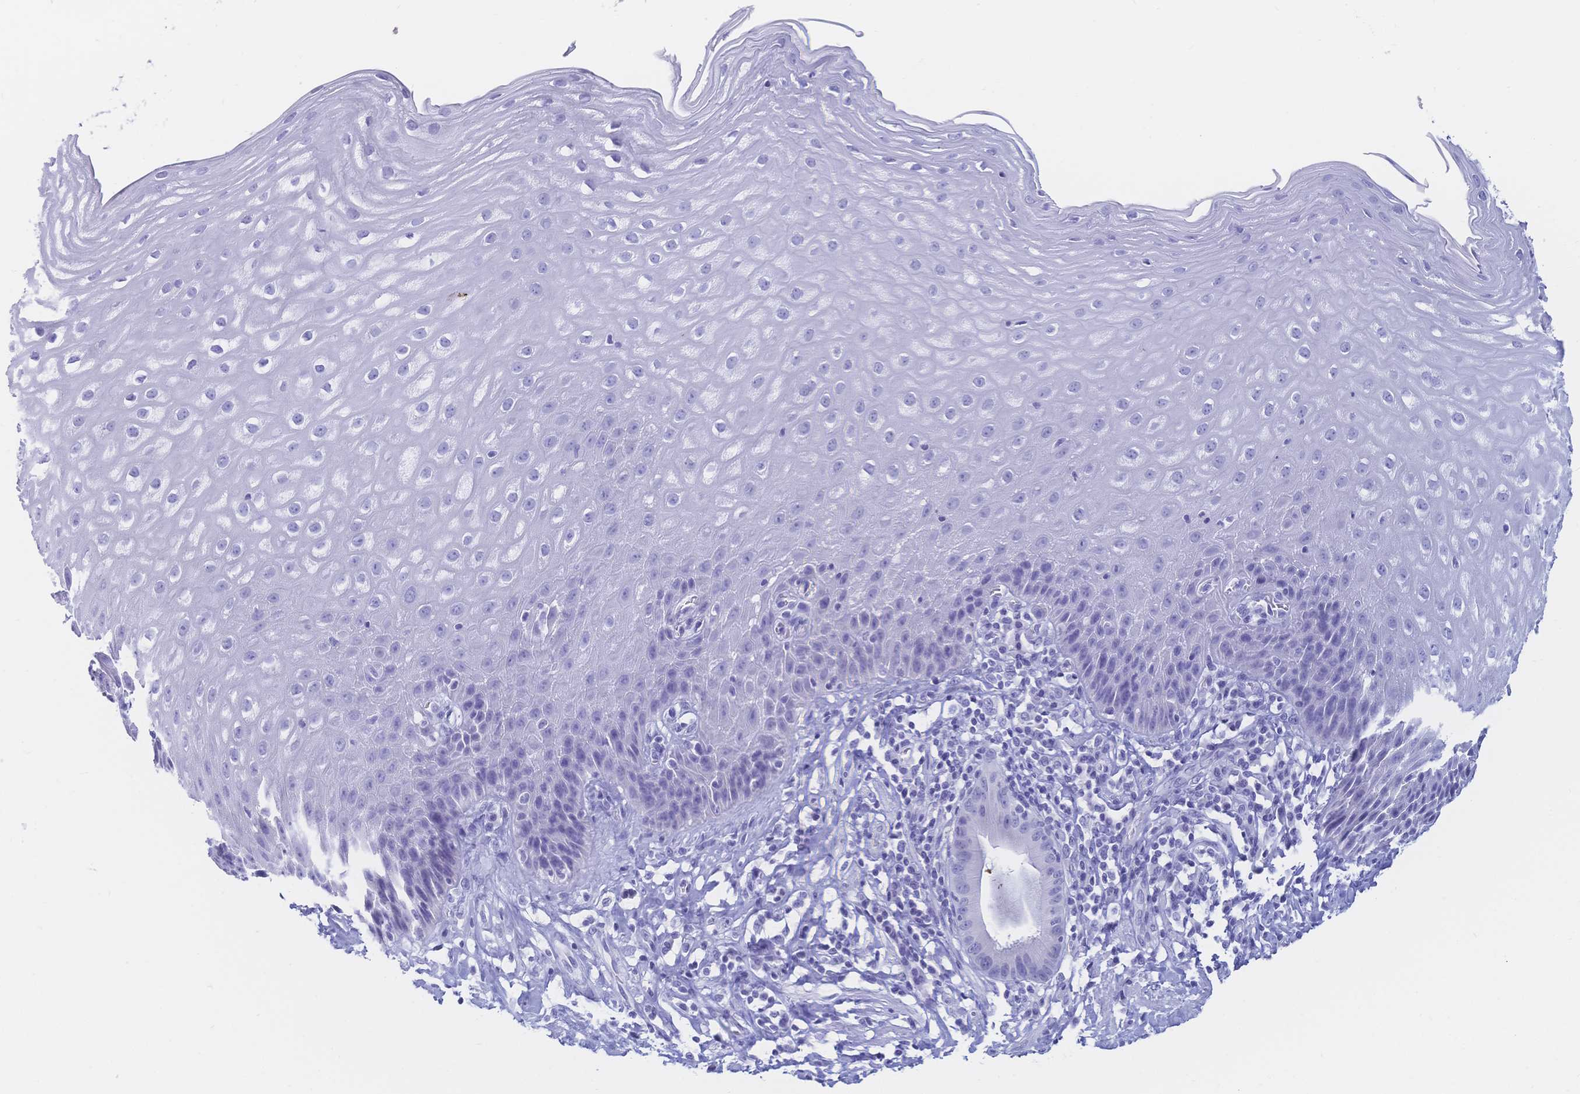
{"staining": {"intensity": "negative", "quantity": "none", "location": "none"}, "tissue": "esophagus", "cell_type": "Squamous epithelial cells", "image_type": "normal", "snomed": [{"axis": "morphology", "description": "Normal tissue, NOS"}, {"axis": "topography", "description": "Esophagus"}], "caption": "Human esophagus stained for a protein using immunohistochemistry reveals no expression in squamous epithelial cells.", "gene": "MEP1B", "patient": {"sex": "female", "age": 61}}